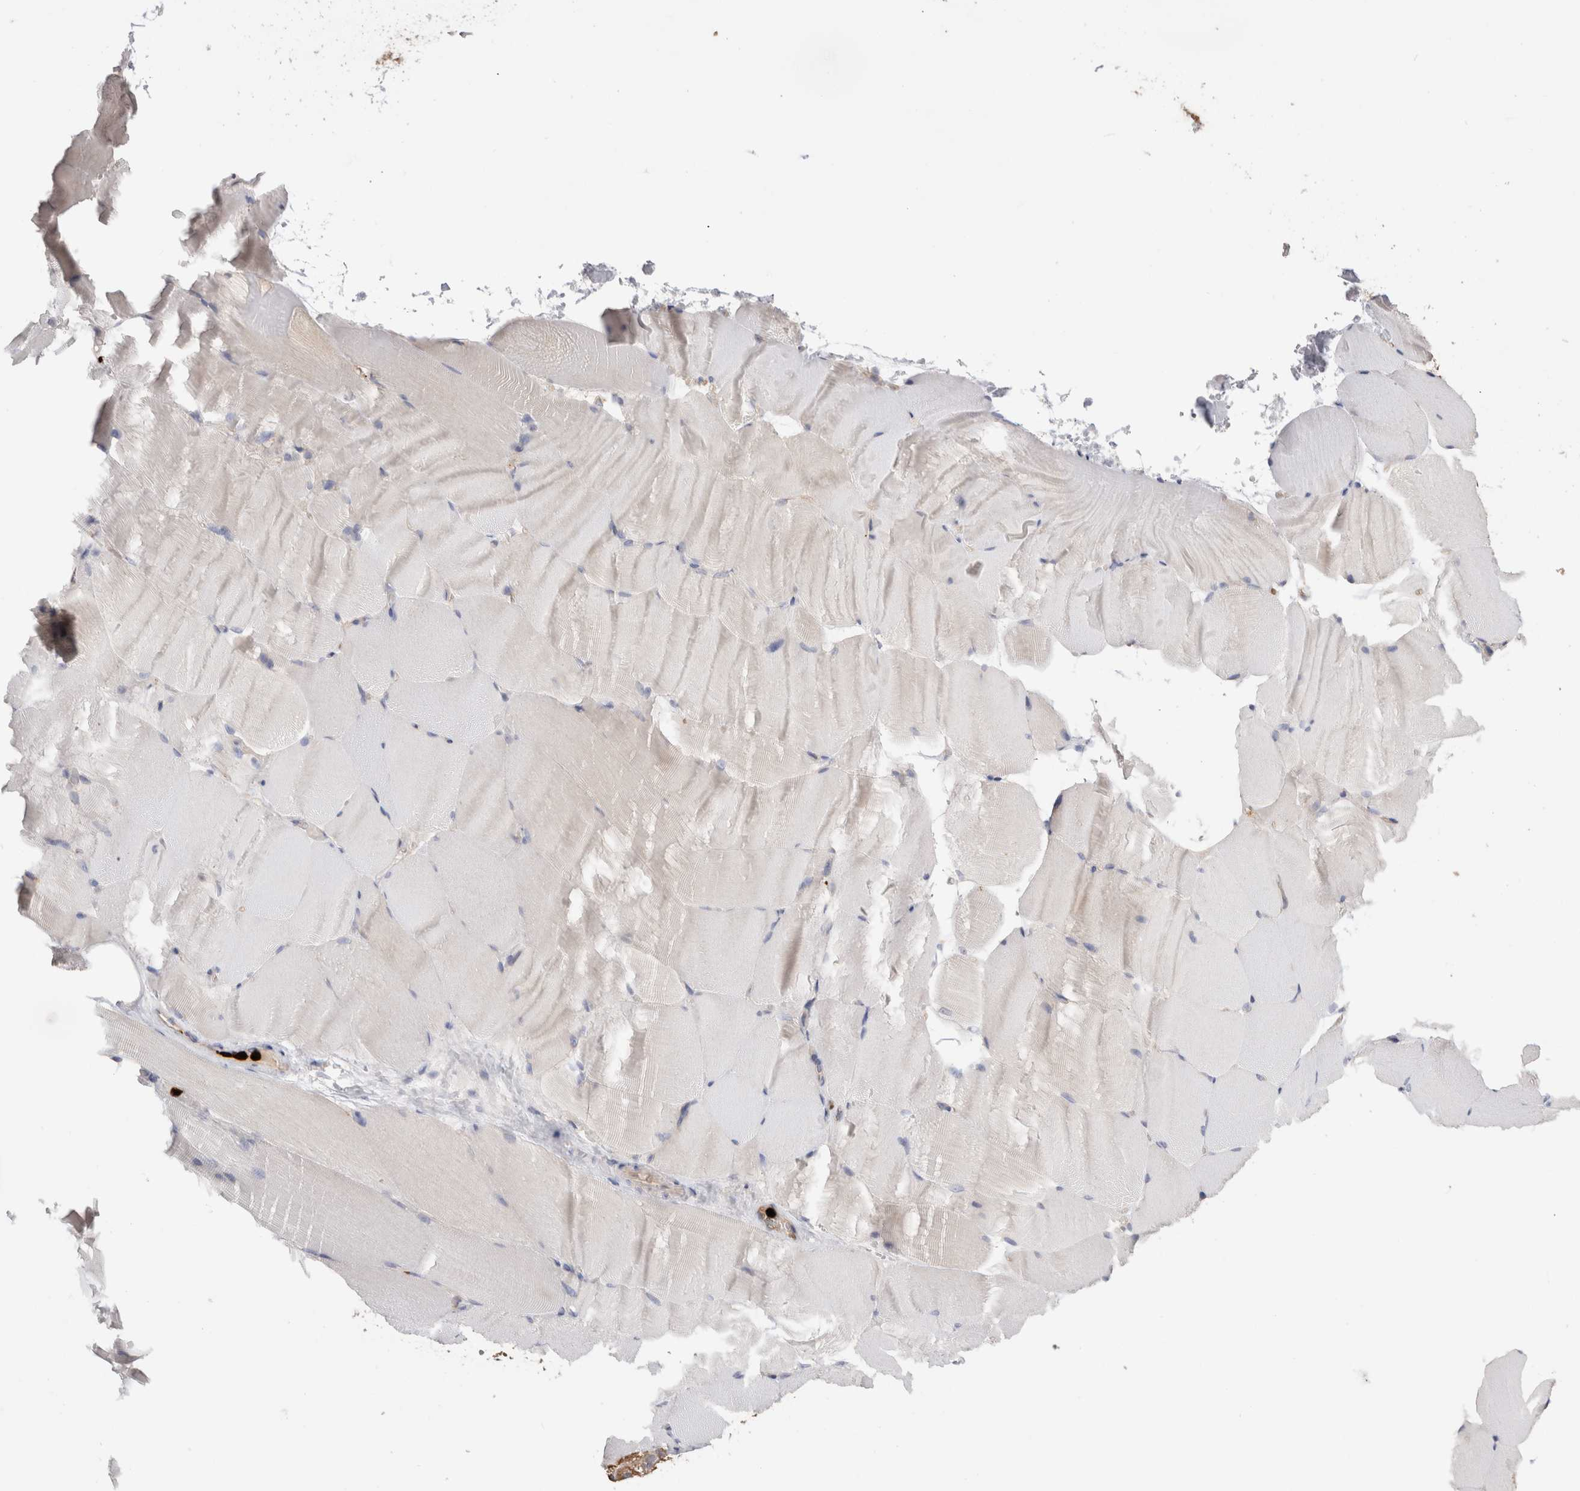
{"staining": {"intensity": "negative", "quantity": "none", "location": "none"}, "tissue": "skeletal muscle", "cell_type": "Myocytes", "image_type": "normal", "snomed": [{"axis": "morphology", "description": "Normal tissue, NOS"}, {"axis": "topography", "description": "Skeletal muscle"}, {"axis": "topography", "description": "Parathyroid gland"}], "caption": "The immunohistochemistry micrograph has no significant positivity in myocytes of skeletal muscle.", "gene": "NXT2", "patient": {"sex": "female", "age": 37}}